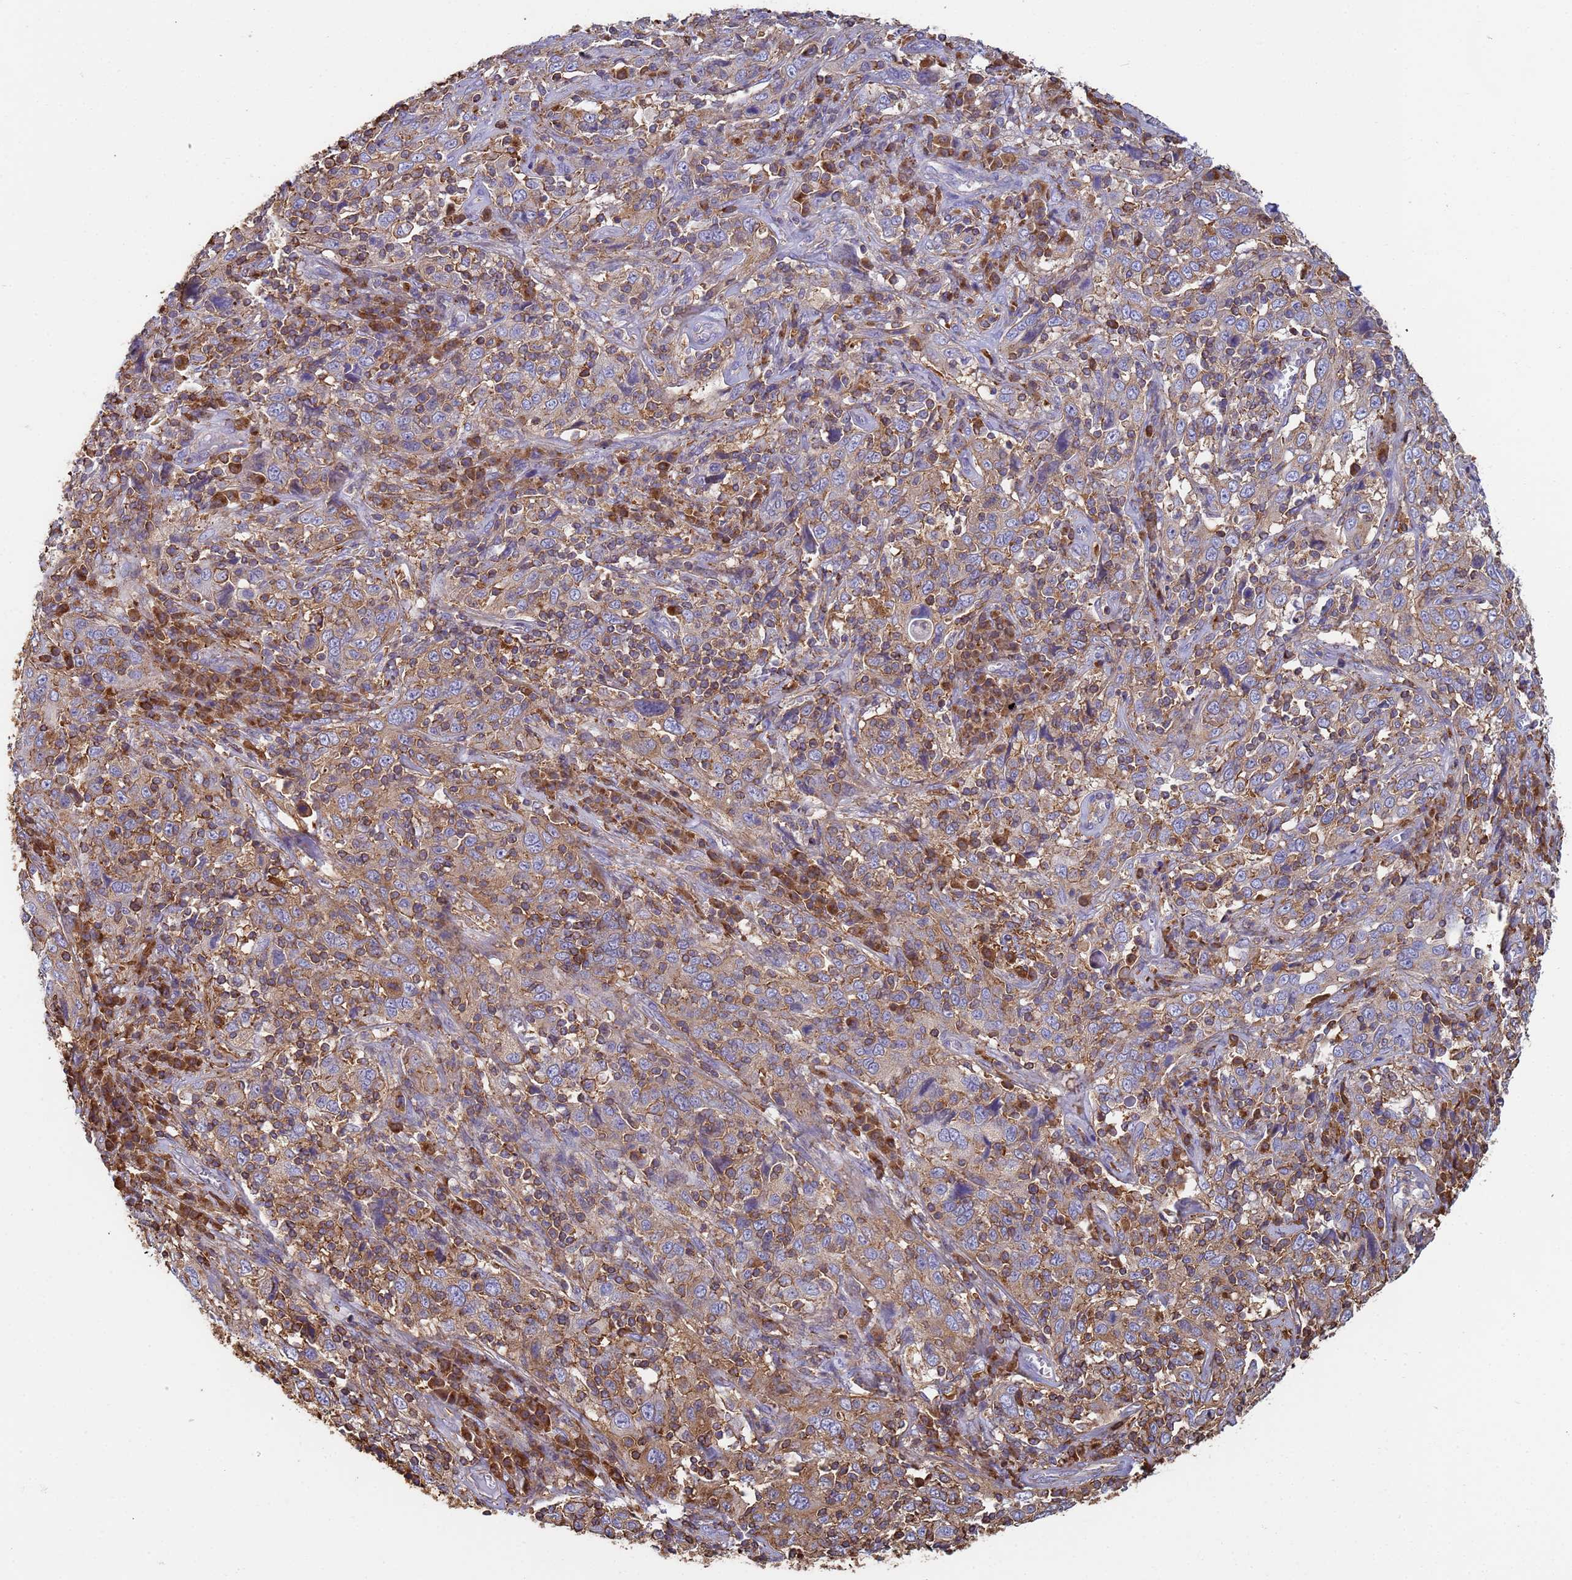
{"staining": {"intensity": "weak", "quantity": ">75%", "location": "cytoplasmic/membranous"}, "tissue": "cervical cancer", "cell_type": "Tumor cells", "image_type": "cancer", "snomed": [{"axis": "morphology", "description": "Squamous cell carcinoma, NOS"}, {"axis": "topography", "description": "Cervix"}], "caption": "Tumor cells display low levels of weak cytoplasmic/membranous positivity in about >75% of cells in cervical cancer. (Brightfield microscopy of DAB IHC at high magnification).", "gene": "ZNG1B", "patient": {"sex": "female", "age": 46}}